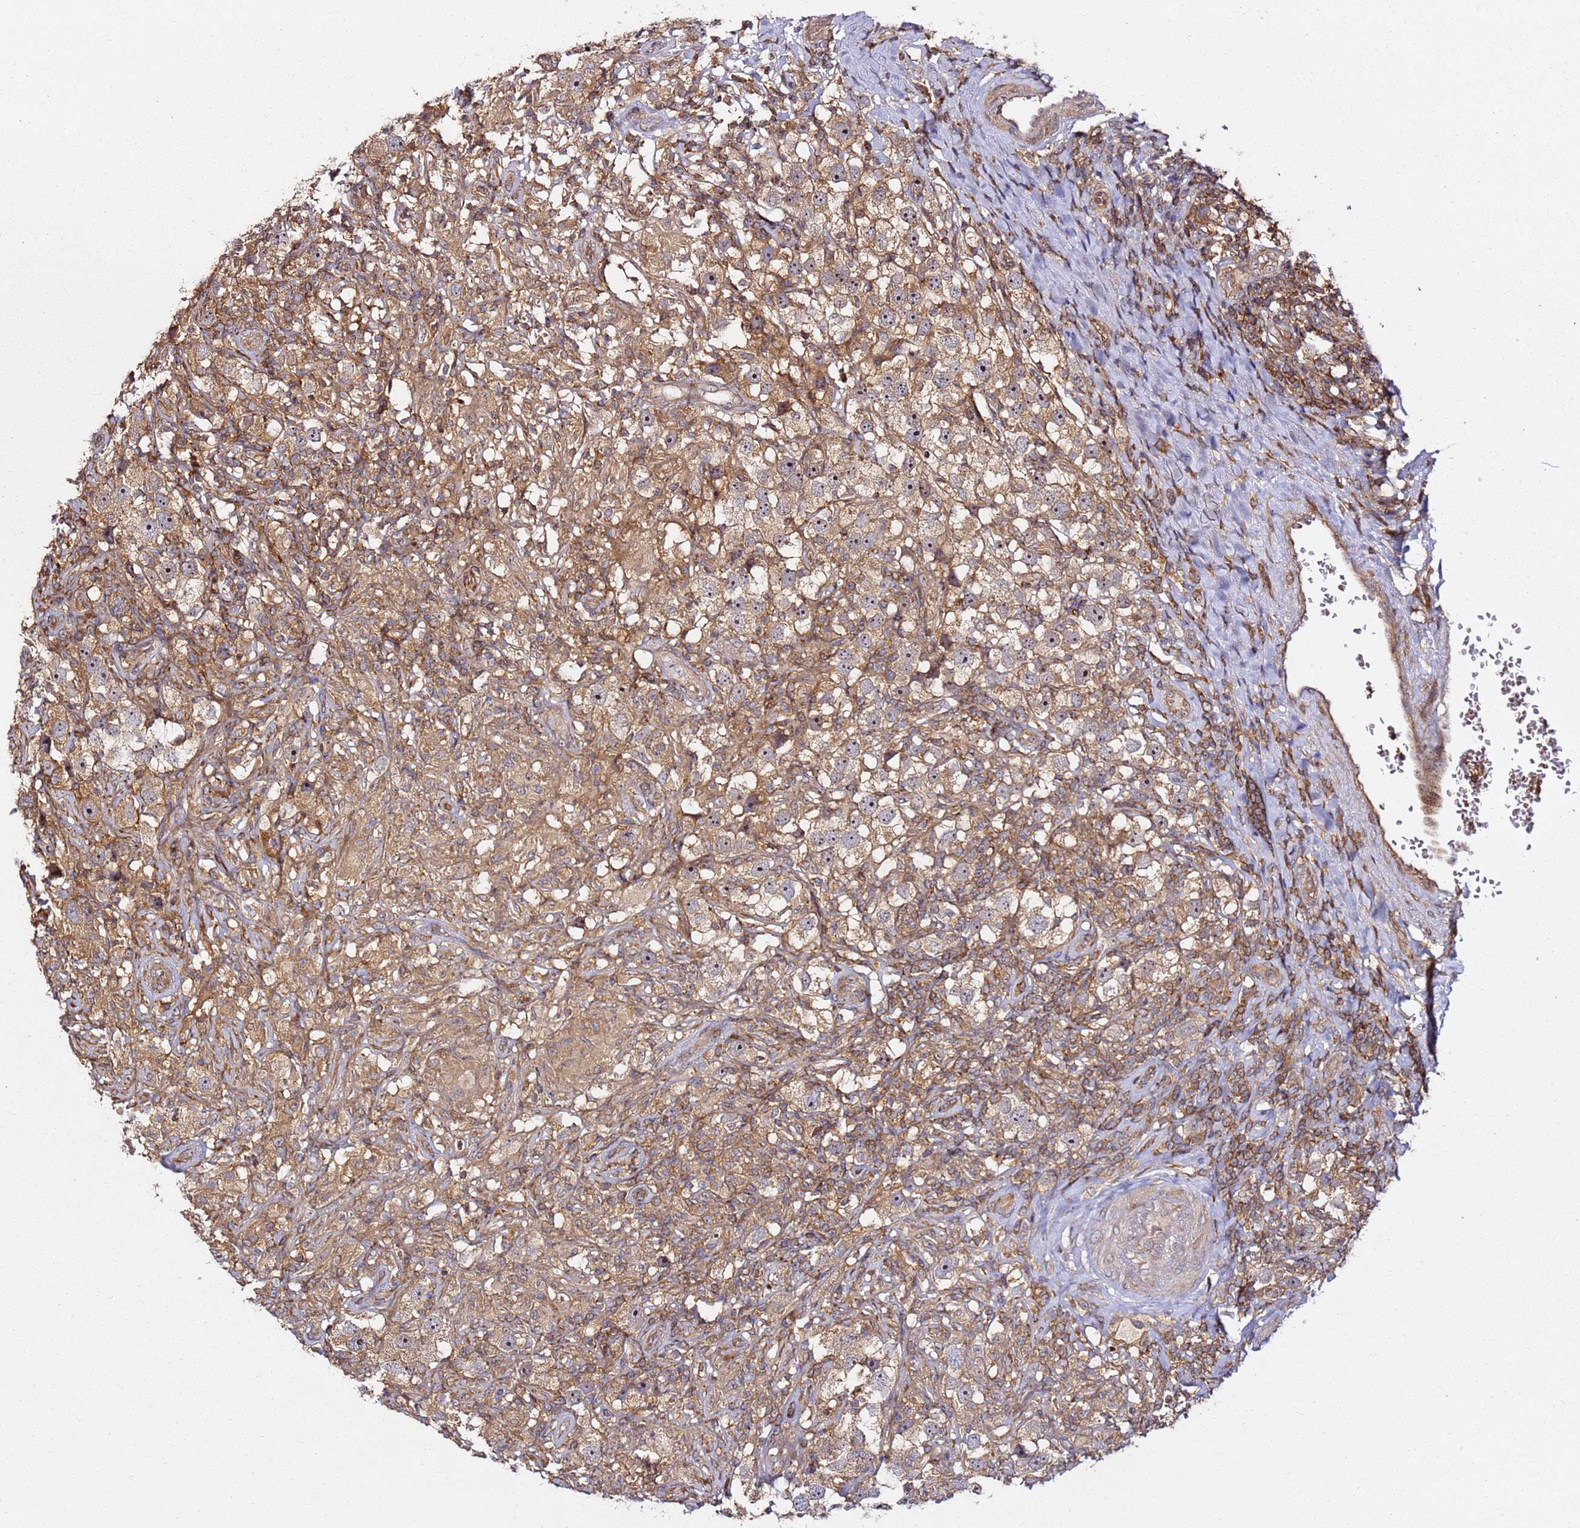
{"staining": {"intensity": "moderate", "quantity": ">75%", "location": "cytoplasmic/membranous,nuclear"}, "tissue": "testis cancer", "cell_type": "Tumor cells", "image_type": "cancer", "snomed": [{"axis": "morphology", "description": "Seminoma, NOS"}, {"axis": "topography", "description": "Testis"}], "caption": "Seminoma (testis) tissue reveals moderate cytoplasmic/membranous and nuclear positivity in approximately >75% of tumor cells", "gene": "PRMT7", "patient": {"sex": "male", "age": 49}}